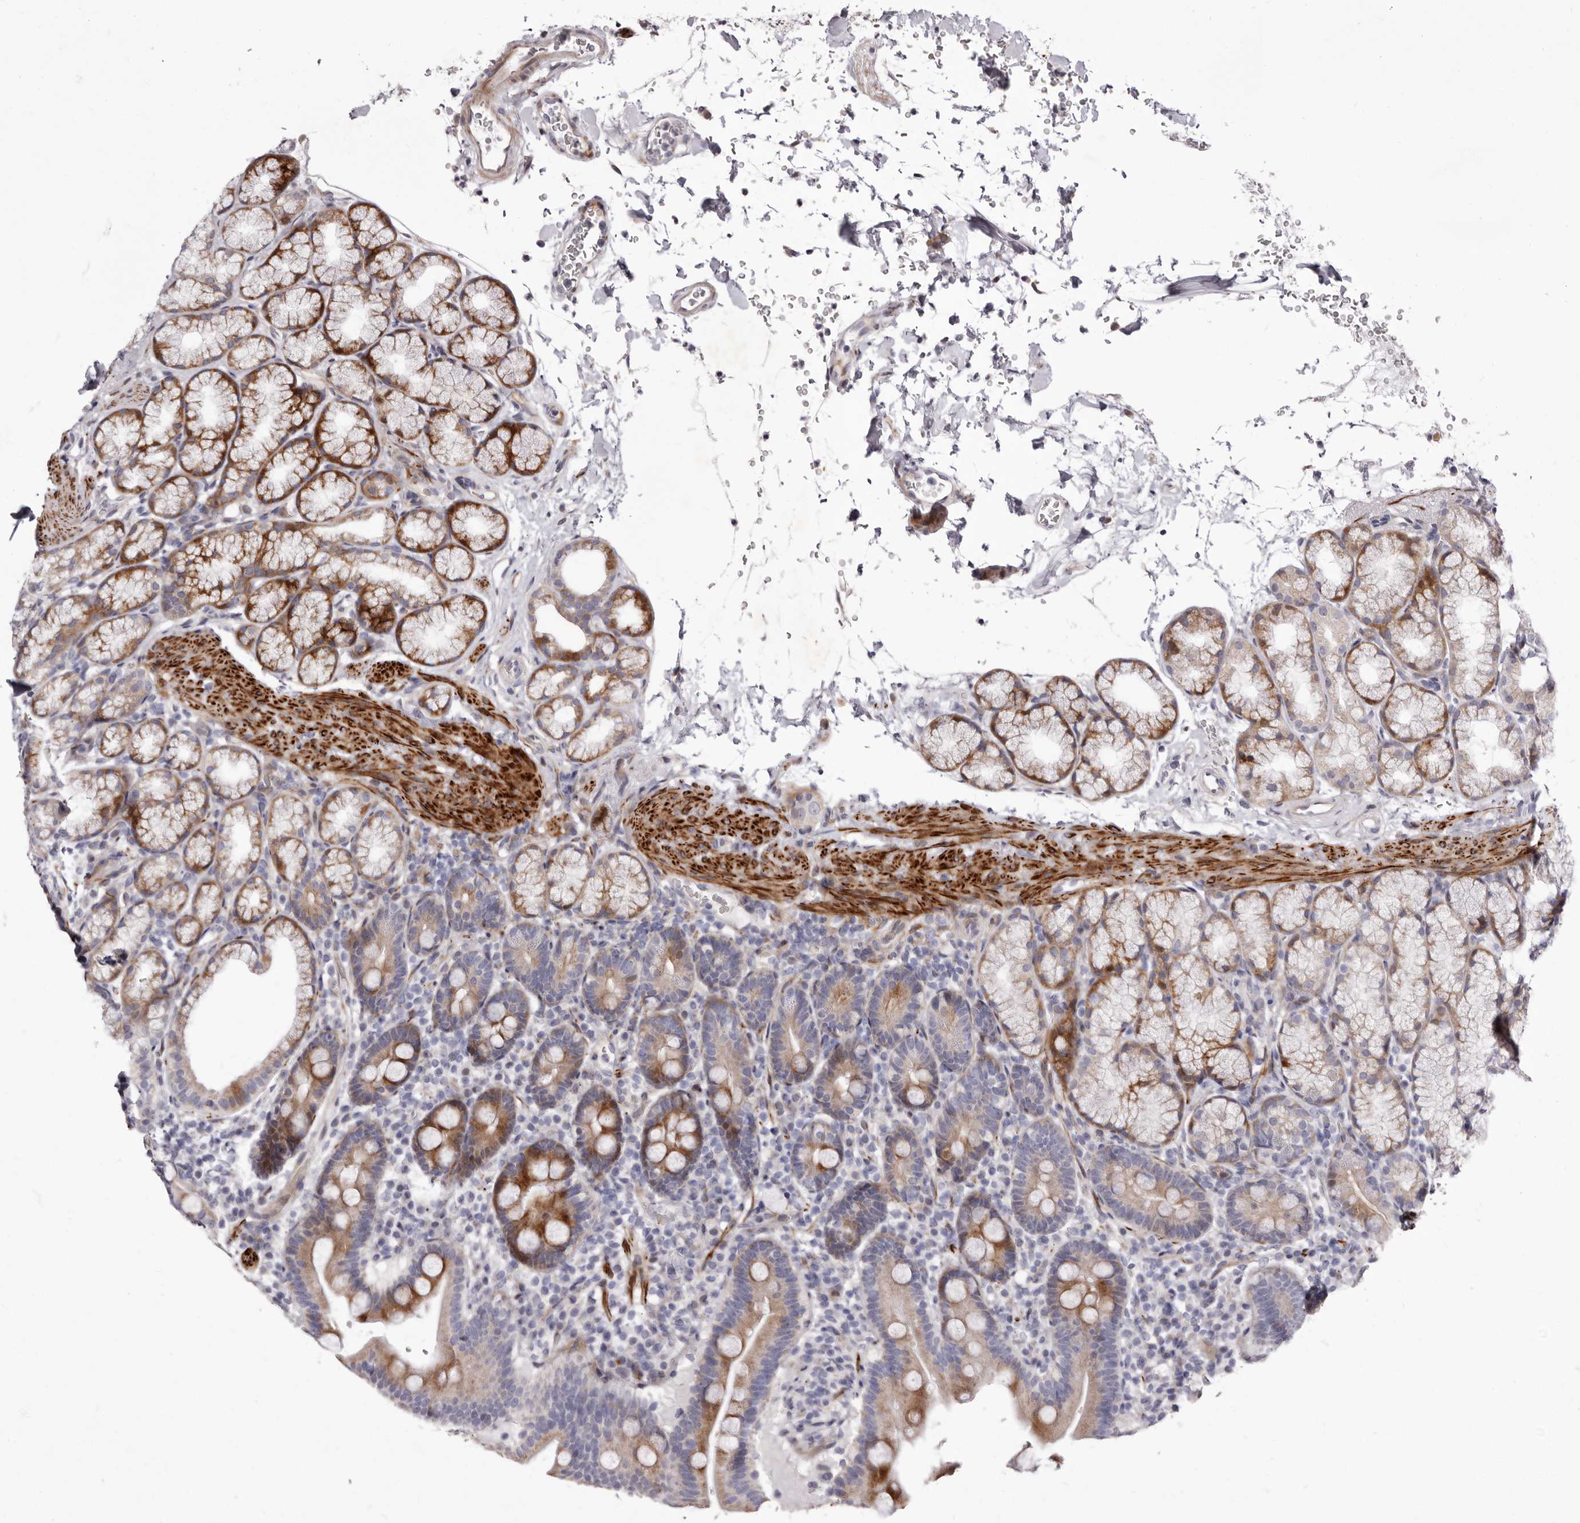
{"staining": {"intensity": "moderate", "quantity": "25%-75%", "location": "cytoplasmic/membranous"}, "tissue": "duodenum", "cell_type": "Glandular cells", "image_type": "normal", "snomed": [{"axis": "morphology", "description": "Normal tissue, NOS"}, {"axis": "topography", "description": "Duodenum"}], "caption": "Duodenum was stained to show a protein in brown. There is medium levels of moderate cytoplasmic/membranous expression in about 25%-75% of glandular cells.", "gene": "AIDA", "patient": {"sex": "male", "age": 54}}